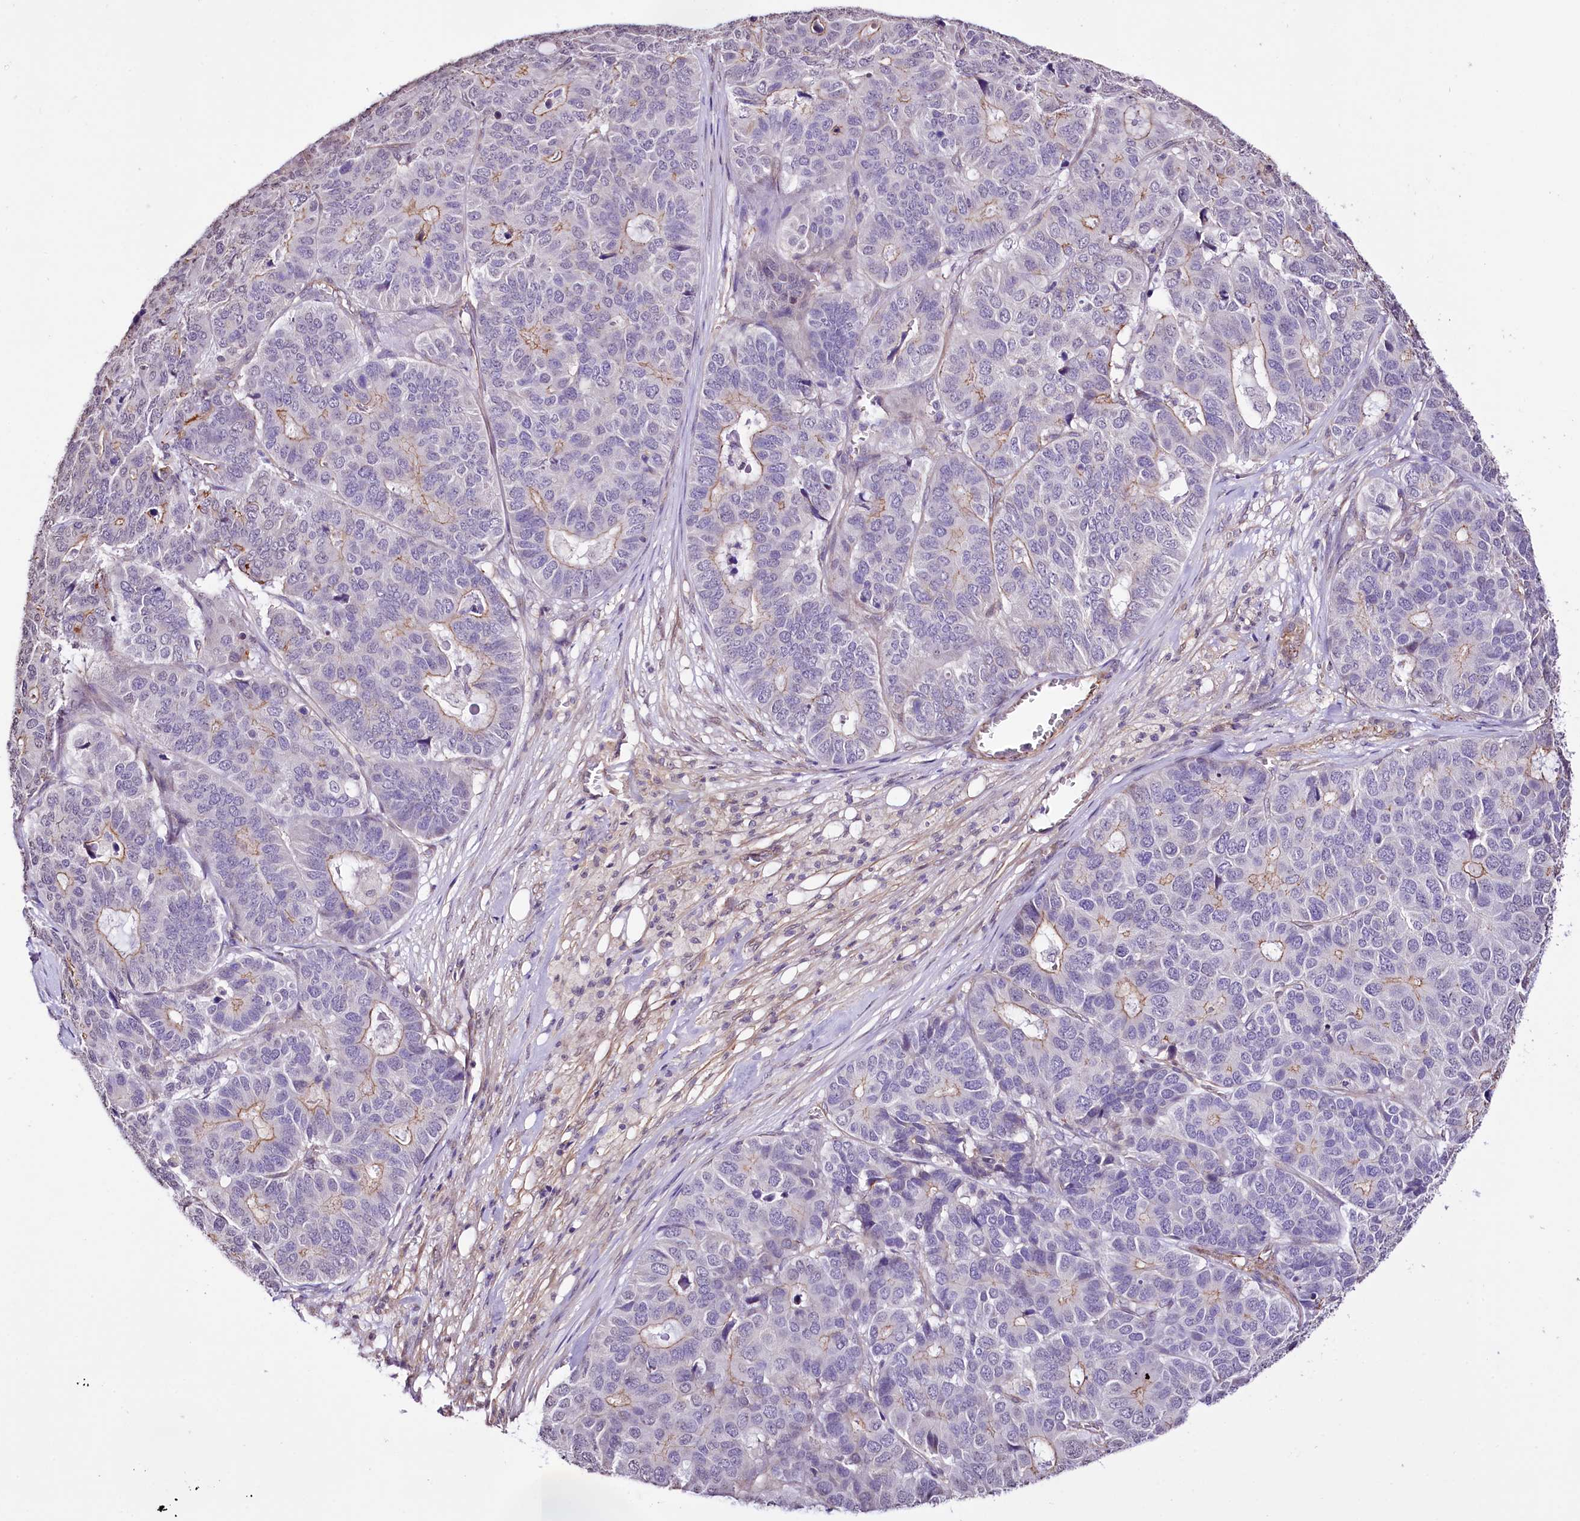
{"staining": {"intensity": "weak", "quantity": "<25%", "location": "cytoplasmic/membranous"}, "tissue": "pancreatic cancer", "cell_type": "Tumor cells", "image_type": "cancer", "snomed": [{"axis": "morphology", "description": "Adenocarcinoma, NOS"}, {"axis": "topography", "description": "Pancreas"}], "caption": "Immunohistochemistry (IHC) image of adenocarcinoma (pancreatic) stained for a protein (brown), which shows no expression in tumor cells. (DAB (3,3'-diaminobenzidine) immunohistochemistry (IHC) visualized using brightfield microscopy, high magnification).", "gene": "ST7", "patient": {"sex": "male", "age": 50}}